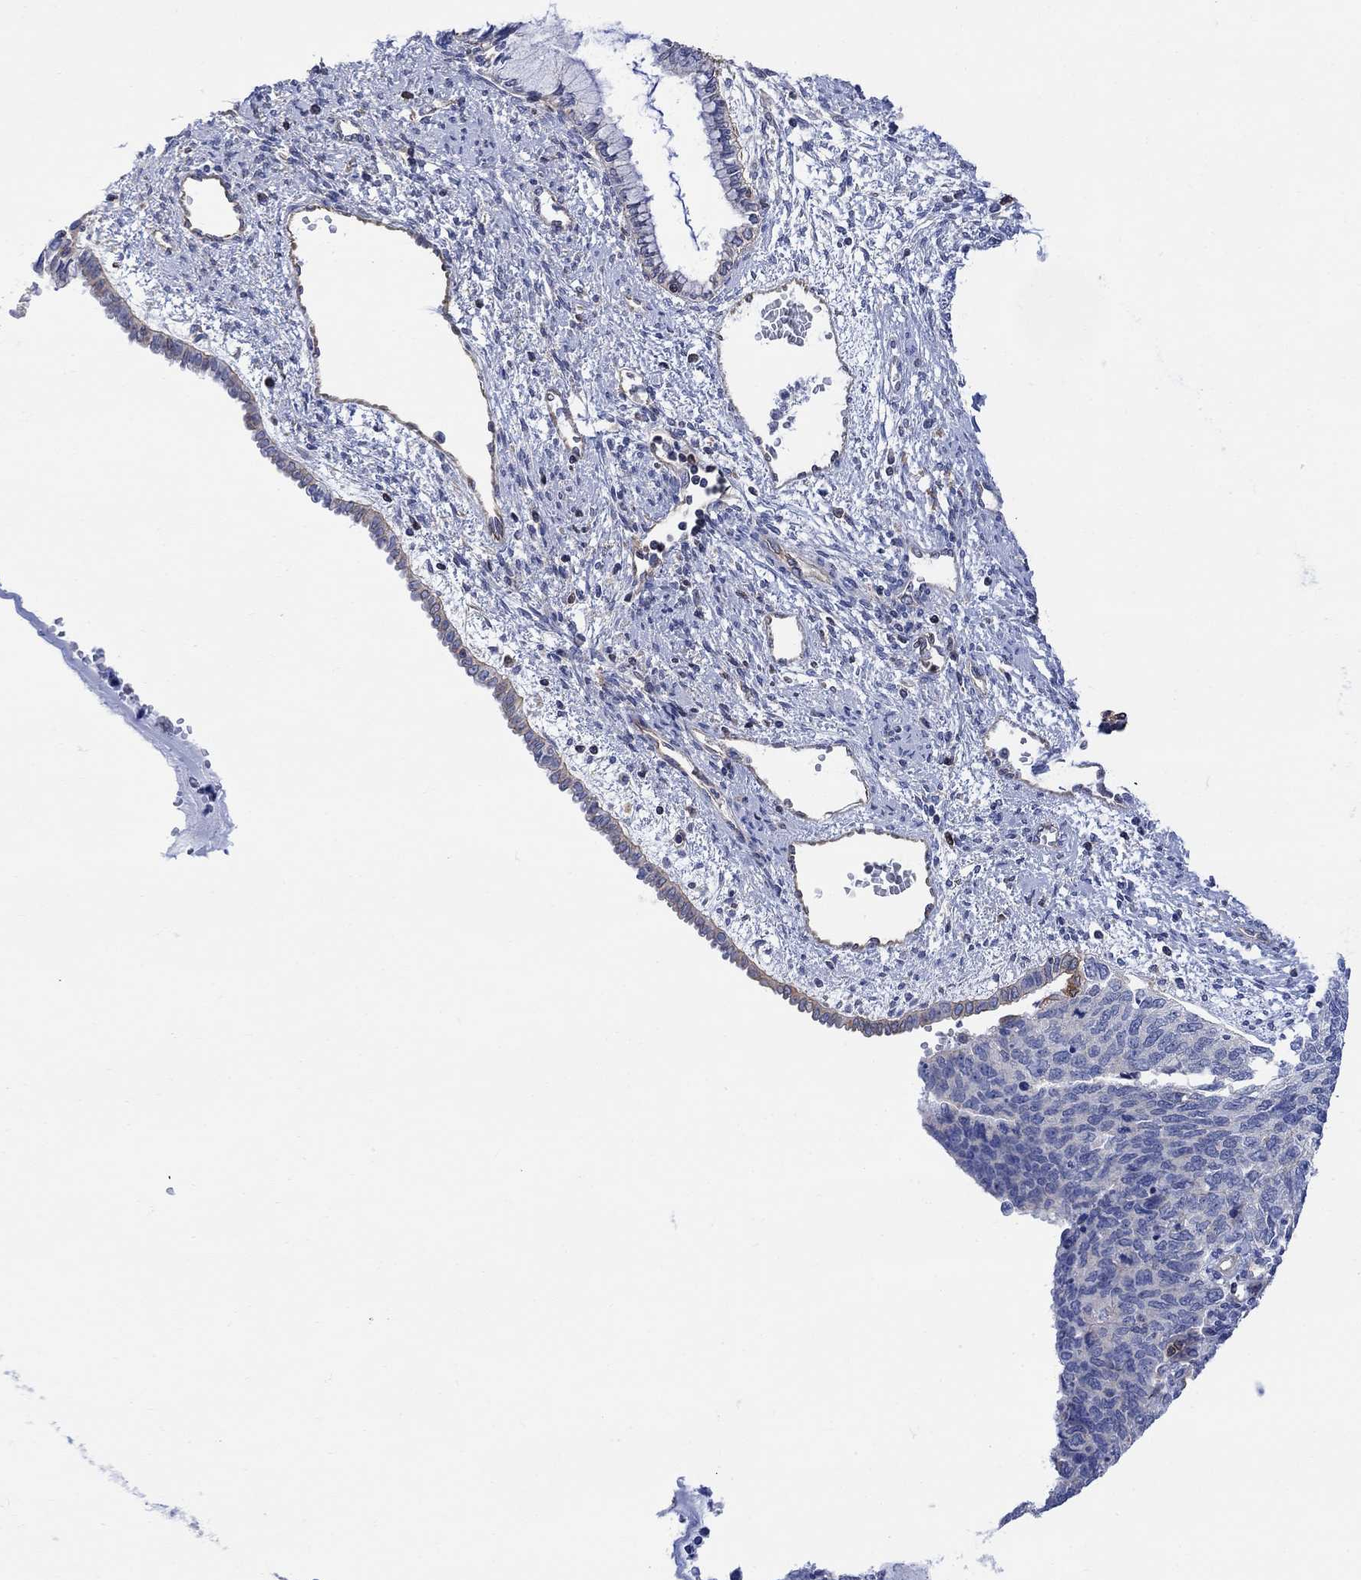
{"staining": {"intensity": "negative", "quantity": "none", "location": "none"}, "tissue": "cervical cancer", "cell_type": "Tumor cells", "image_type": "cancer", "snomed": [{"axis": "morphology", "description": "Squamous cell carcinoma, NOS"}, {"axis": "topography", "description": "Cervix"}], "caption": "DAB immunohistochemical staining of human cervical cancer exhibits no significant positivity in tumor cells.", "gene": "GBP5", "patient": {"sex": "female", "age": 63}}